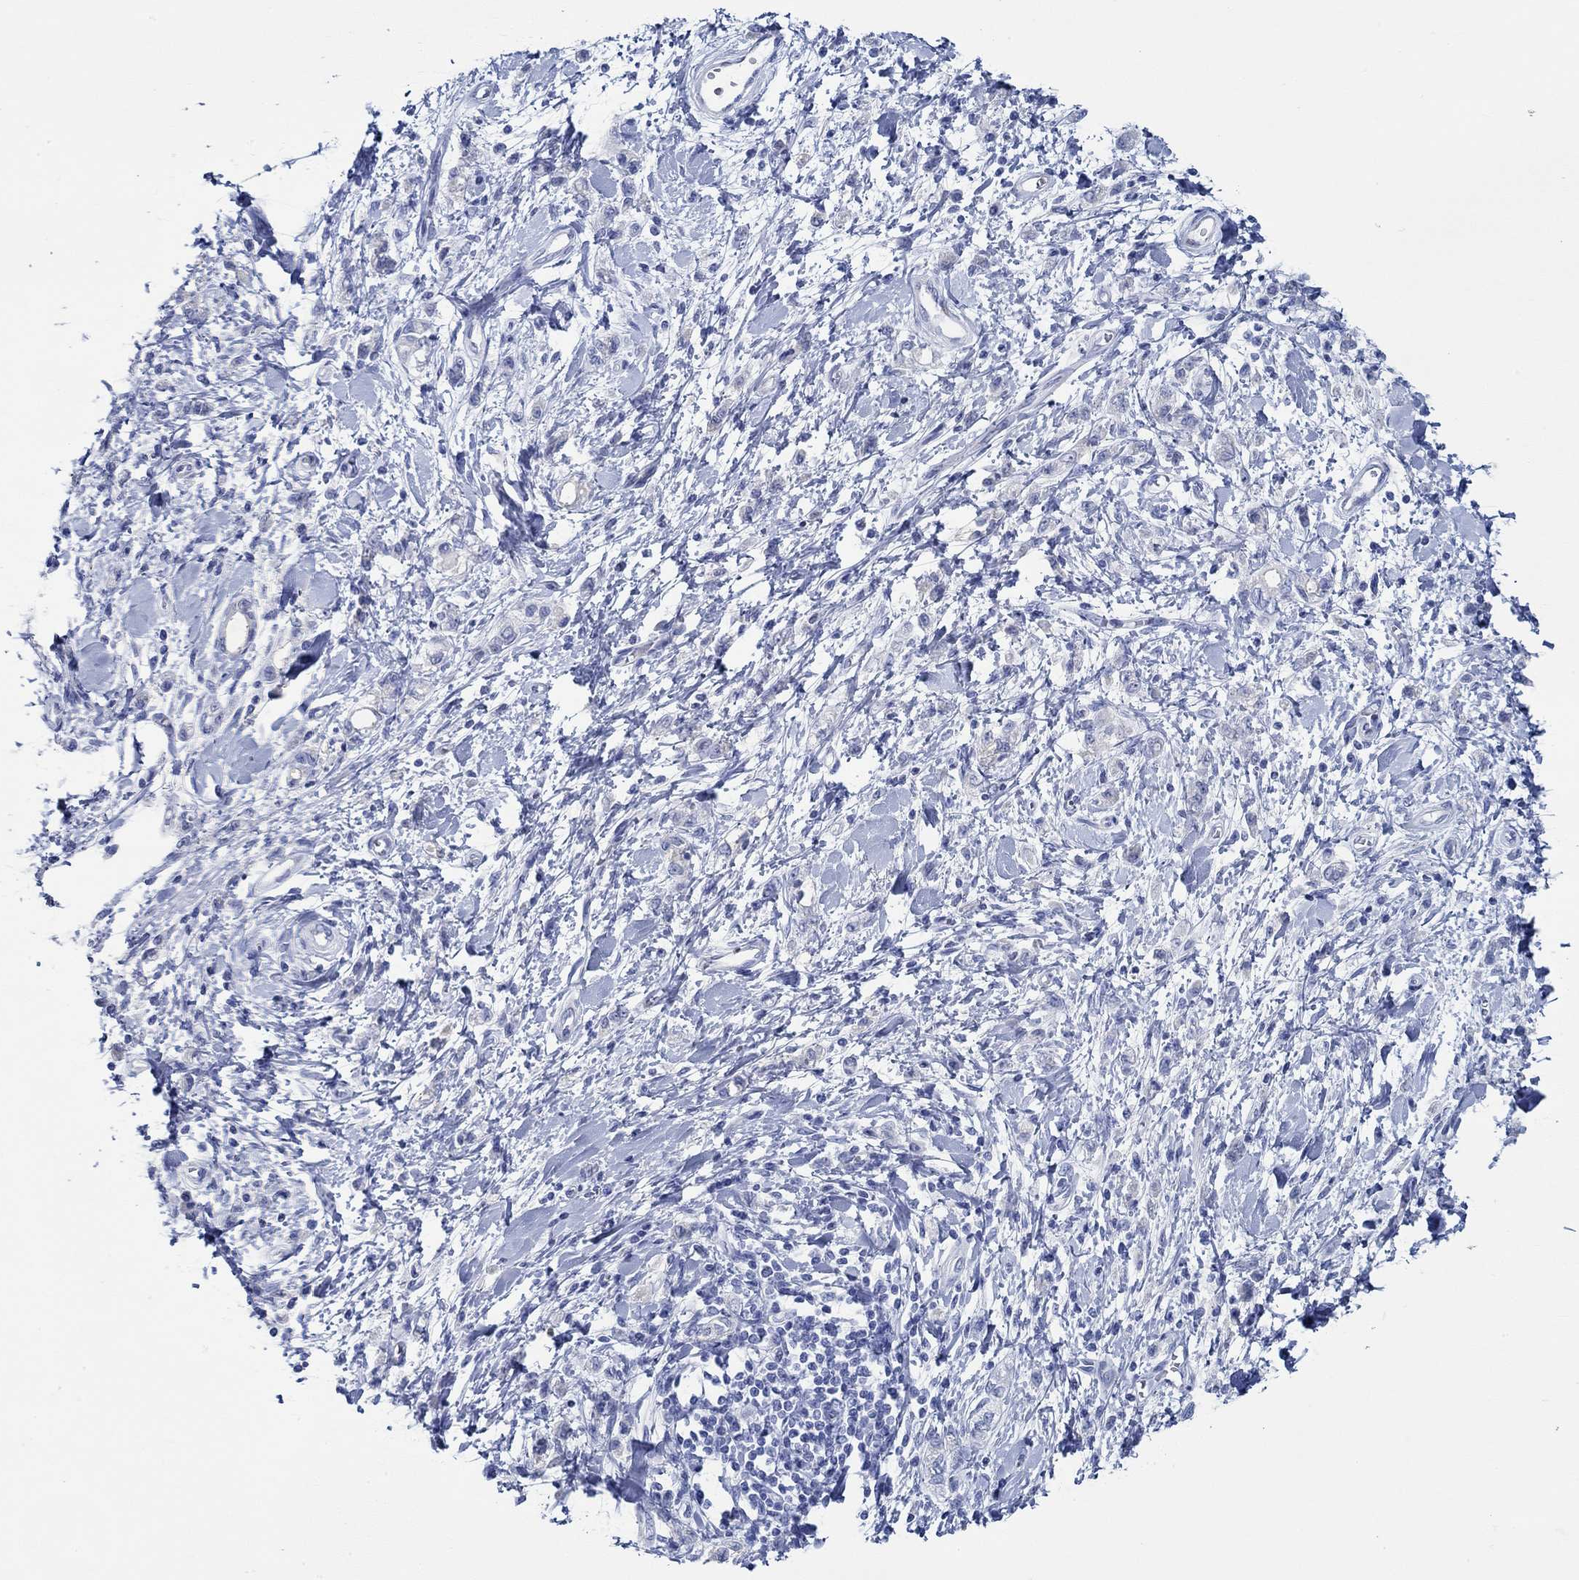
{"staining": {"intensity": "negative", "quantity": "none", "location": "none"}, "tissue": "stomach cancer", "cell_type": "Tumor cells", "image_type": "cancer", "snomed": [{"axis": "morphology", "description": "Adenocarcinoma, NOS"}, {"axis": "topography", "description": "Stomach"}], "caption": "Immunohistochemical staining of adenocarcinoma (stomach) shows no significant positivity in tumor cells.", "gene": "IGFBP6", "patient": {"sex": "male", "age": 77}}